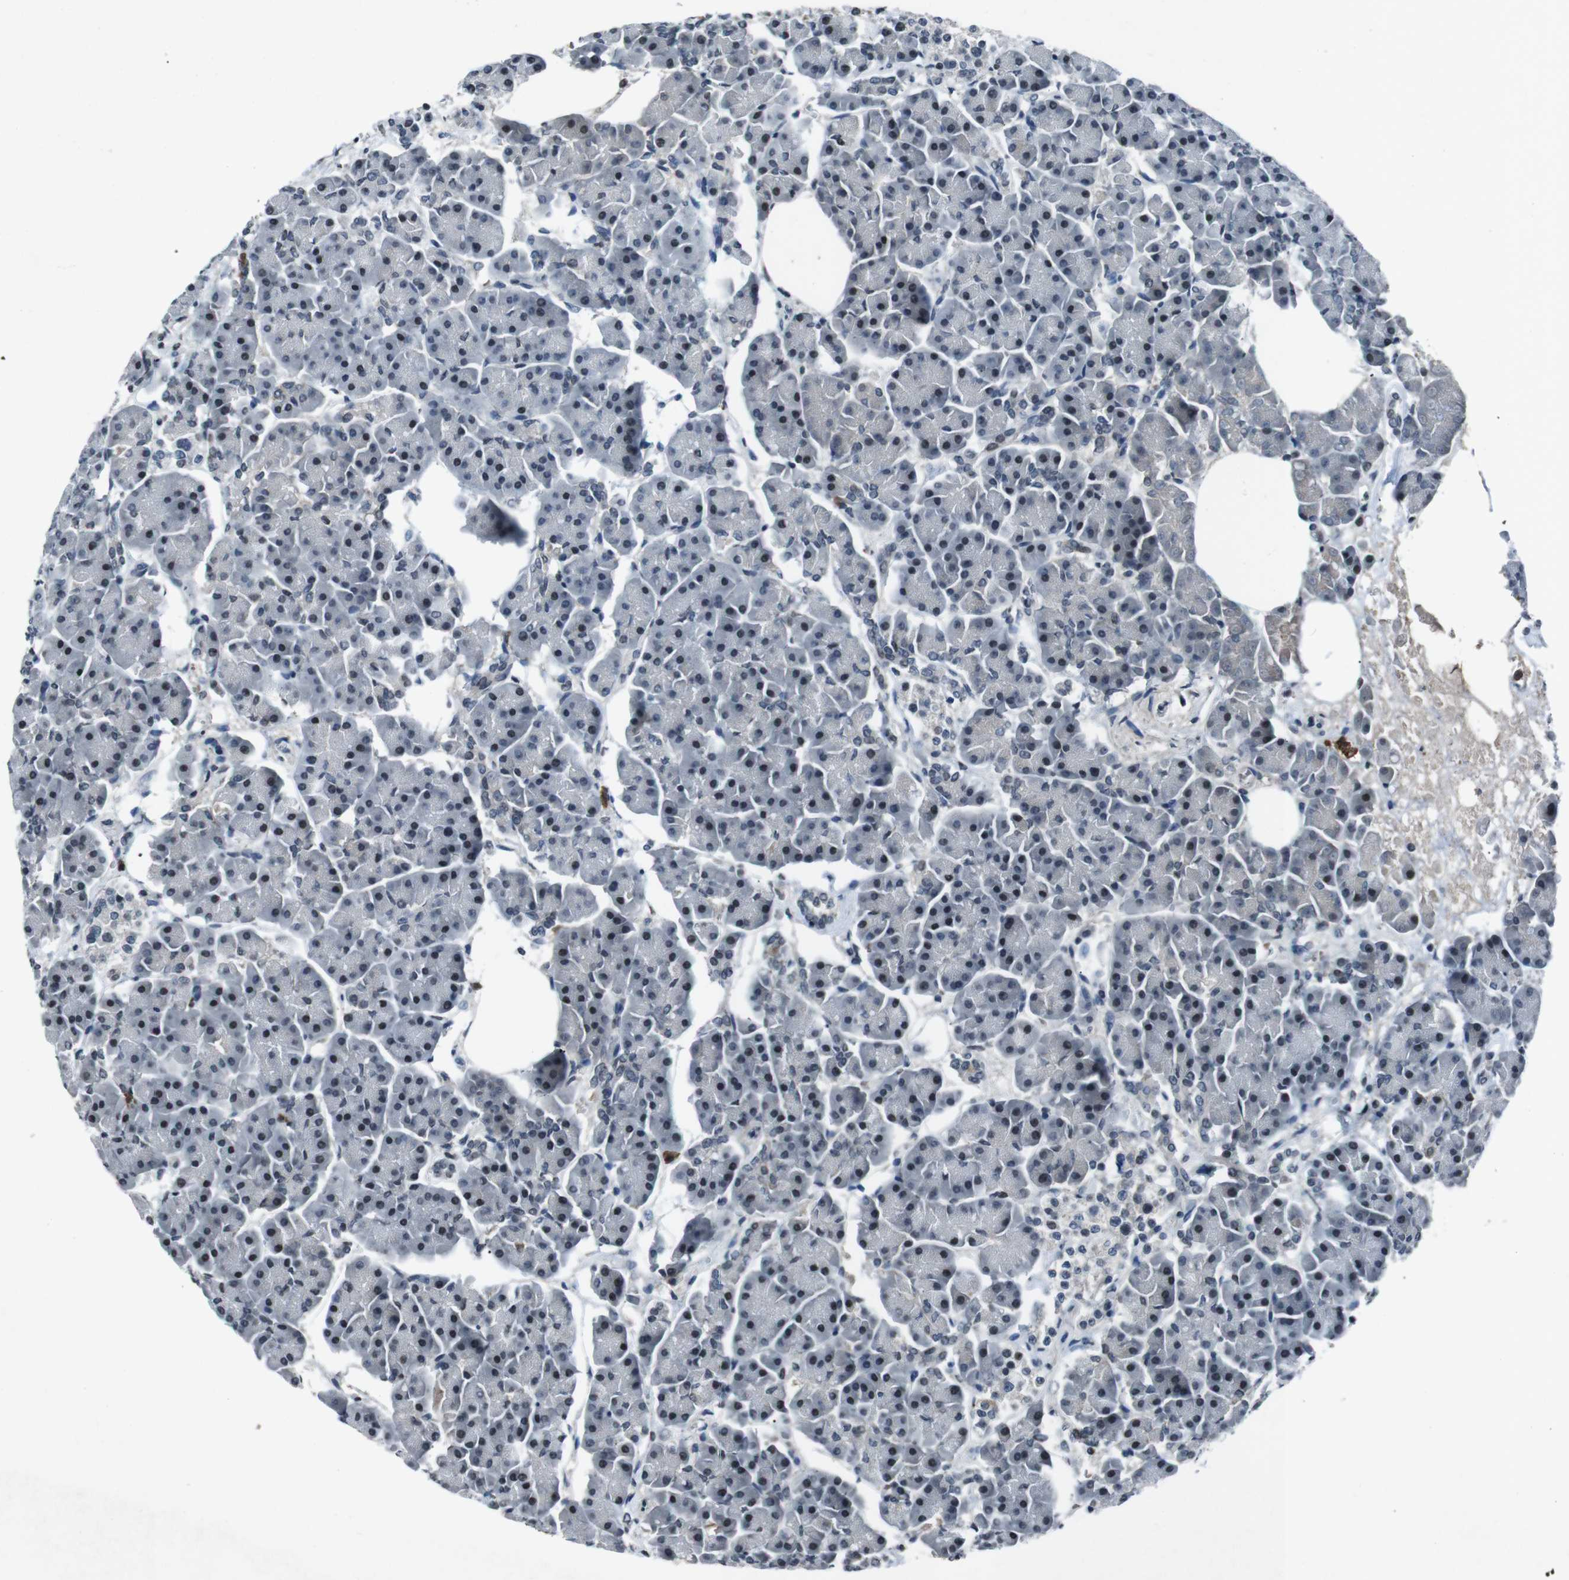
{"staining": {"intensity": "weak", "quantity": "<25%", "location": "cytoplasmic/membranous"}, "tissue": "pancreas", "cell_type": "Exocrine glandular cells", "image_type": "normal", "snomed": [{"axis": "morphology", "description": "Normal tissue, NOS"}, {"axis": "topography", "description": "Pancreas"}], "caption": "IHC of benign pancreas demonstrates no staining in exocrine glandular cells.", "gene": "UGT1A6", "patient": {"sex": "female", "age": 70}}